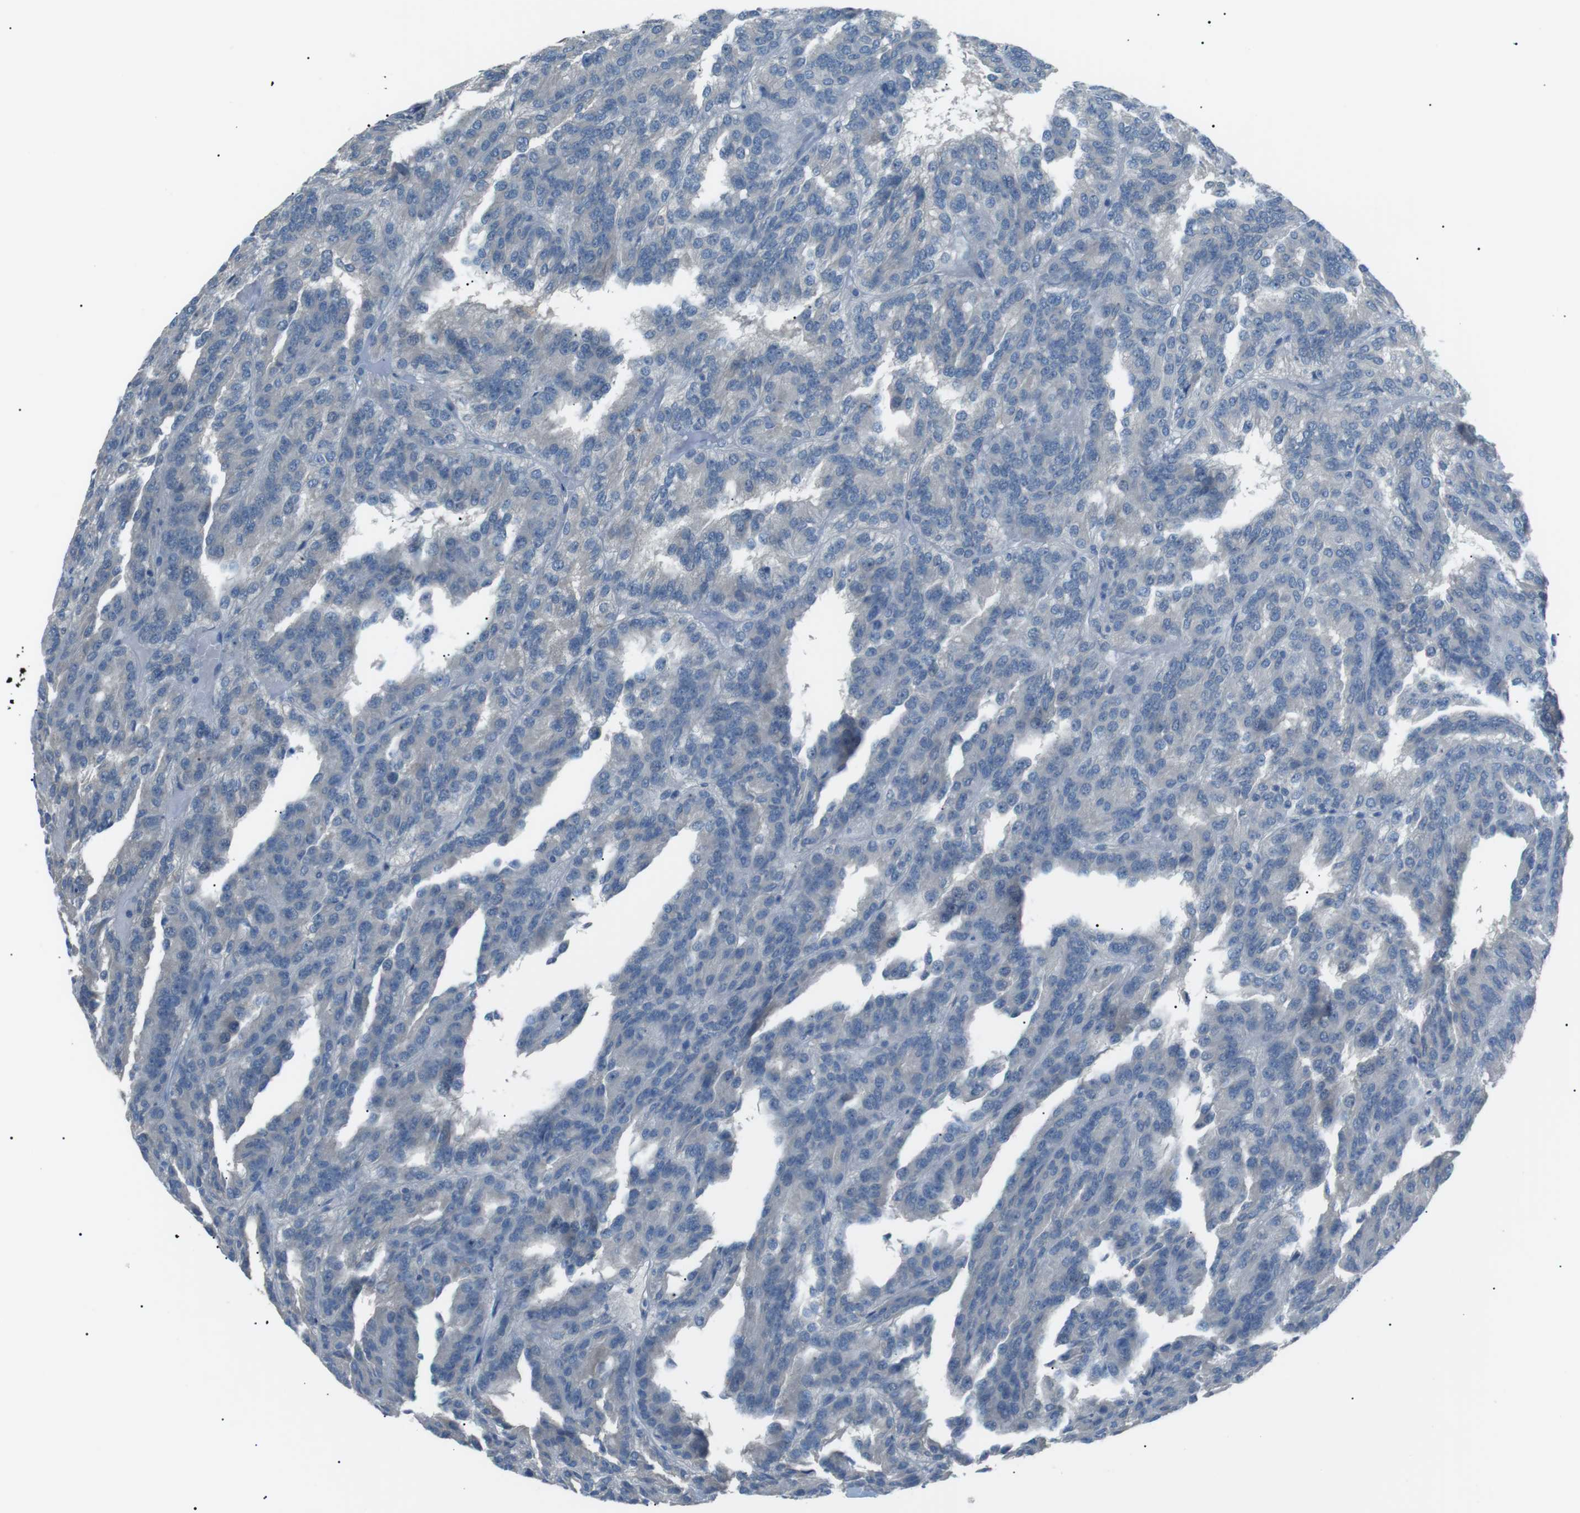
{"staining": {"intensity": "negative", "quantity": "none", "location": "none"}, "tissue": "renal cancer", "cell_type": "Tumor cells", "image_type": "cancer", "snomed": [{"axis": "morphology", "description": "Adenocarcinoma, NOS"}, {"axis": "topography", "description": "Kidney"}], "caption": "Immunohistochemistry (IHC) micrograph of neoplastic tissue: human renal adenocarcinoma stained with DAB (3,3'-diaminobenzidine) exhibits no significant protein positivity in tumor cells.", "gene": "CDH26", "patient": {"sex": "male", "age": 46}}